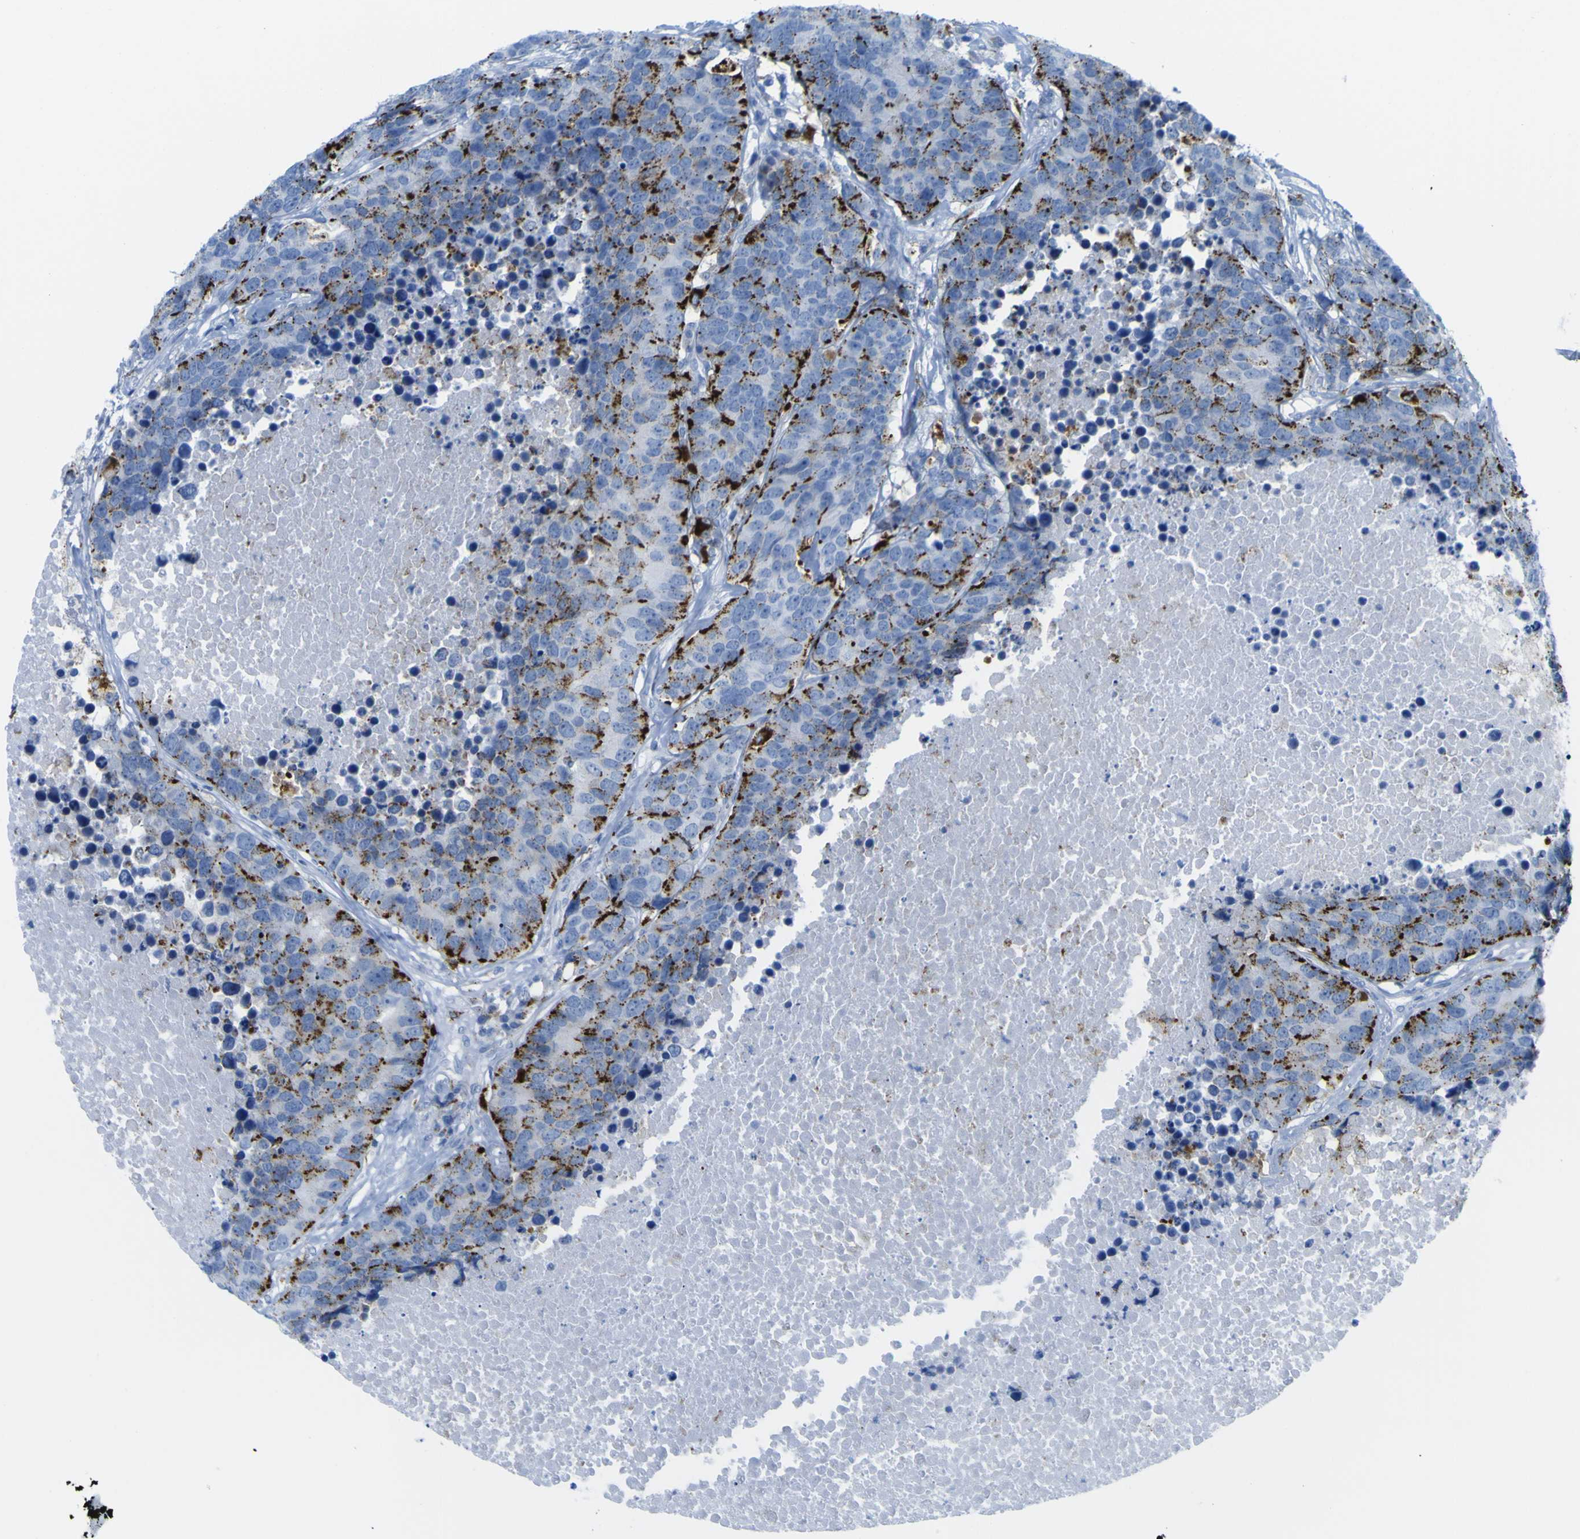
{"staining": {"intensity": "strong", "quantity": "25%-75%", "location": "cytoplasmic/membranous"}, "tissue": "carcinoid", "cell_type": "Tumor cells", "image_type": "cancer", "snomed": [{"axis": "morphology", "description": "Carcinoid, malignant, NOS"}, {"axis": "topography", "description": "Lung"}], "caption": "Human carcinoid stained for a protein (brown) reveals strong cytoplasmic/membranous positive expression in approximately 25%-75% of tumor cells.", "gene": "PLD3", "patient": {"sex": "male", "age": 60}}